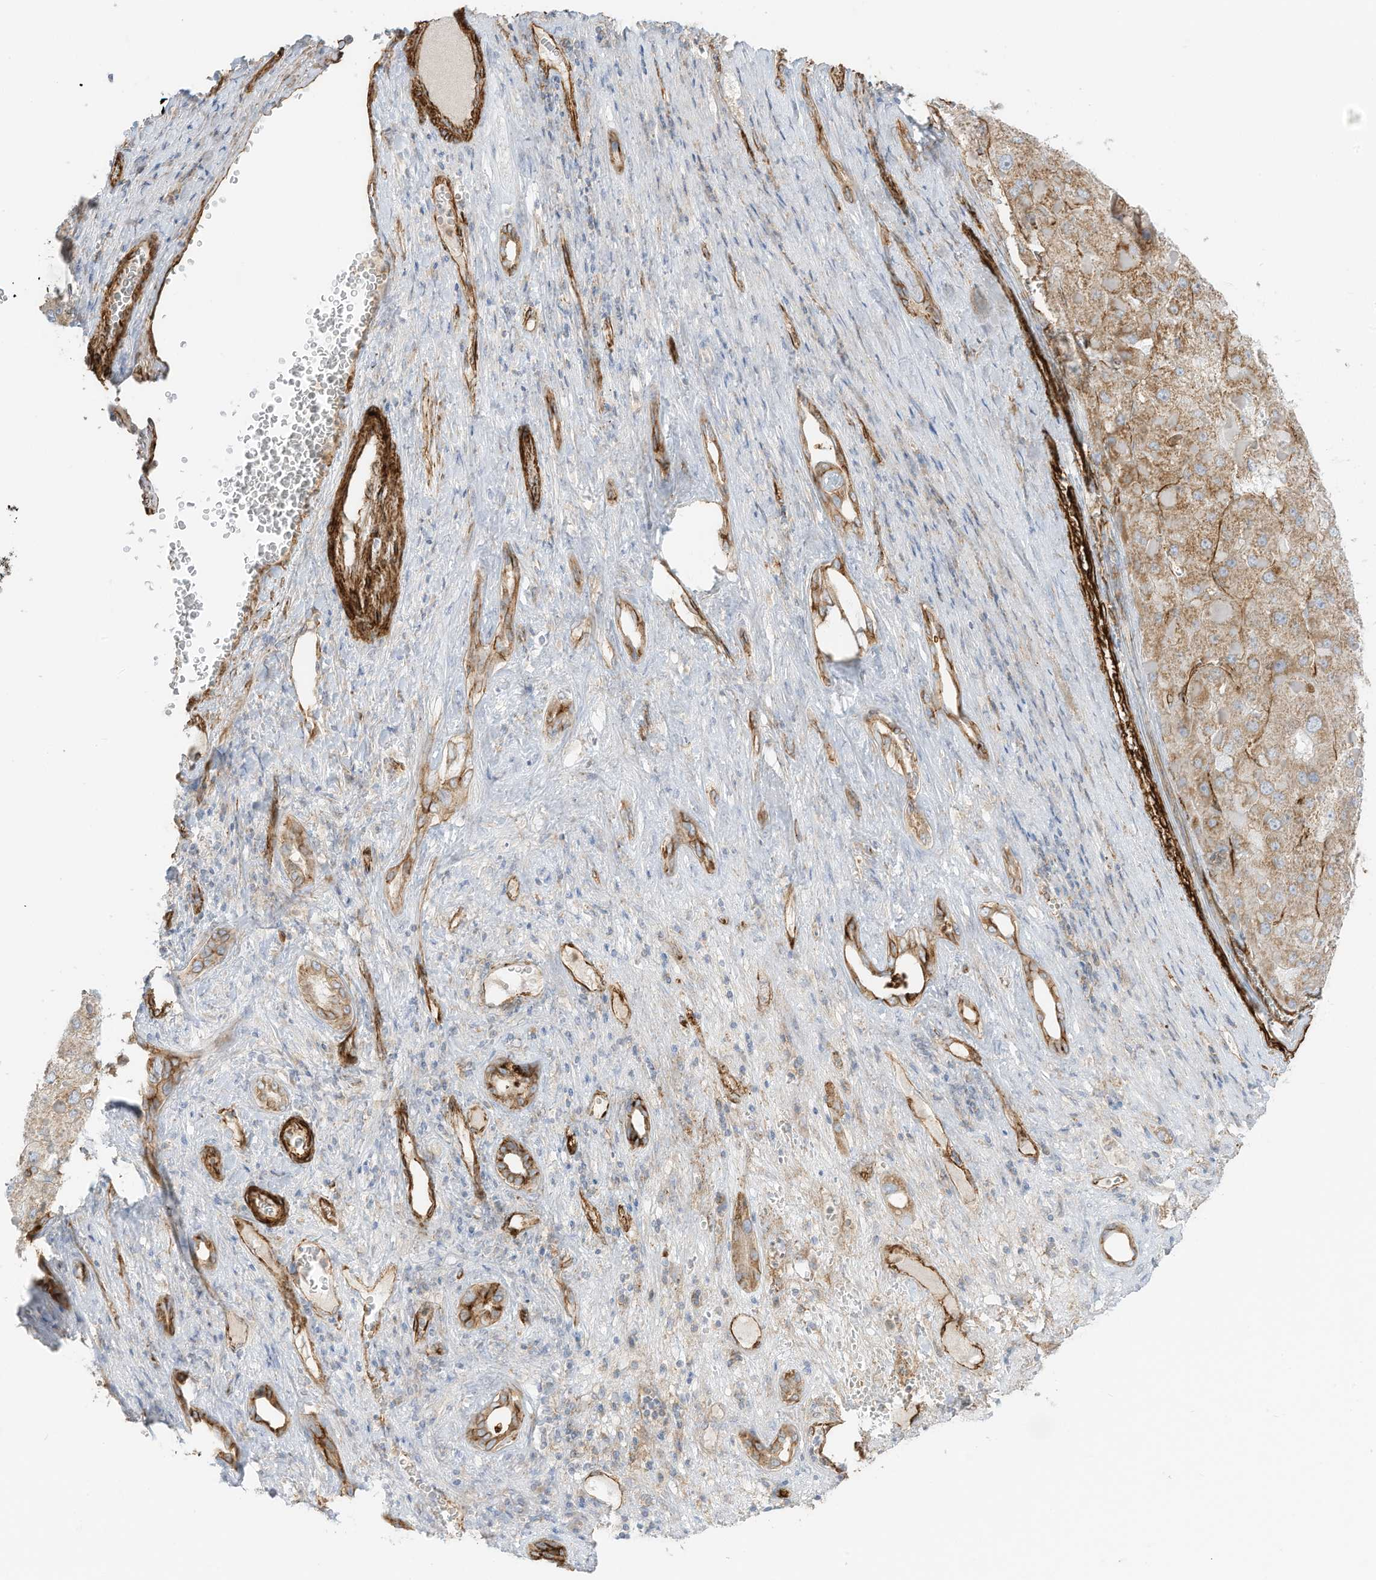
{"staining": {"intensity": "moderate", "quantity": ">75%", "location": "cytoplasmic/membranous"}, "tissue": "liver cancer", "cell_type": "Tumor cells", "image_type": "cancer", "snomed": [{"axis": "morphology", "description": "Carcinoma, Hepatocellular, NOS"}, {"axis": "topography", "description": "Liver"}], "caption": "Immunohistochemical staining of liver cancer exhibits moderate cytoplasmic/membranous protein positivity in about >75% of tumor cells. Immunohistochemistry (ihc) stains the protein in brown and the nuclei are stained blue.", "gene": "ABCB7", "patient": {"sex": "female", "age": 73}}